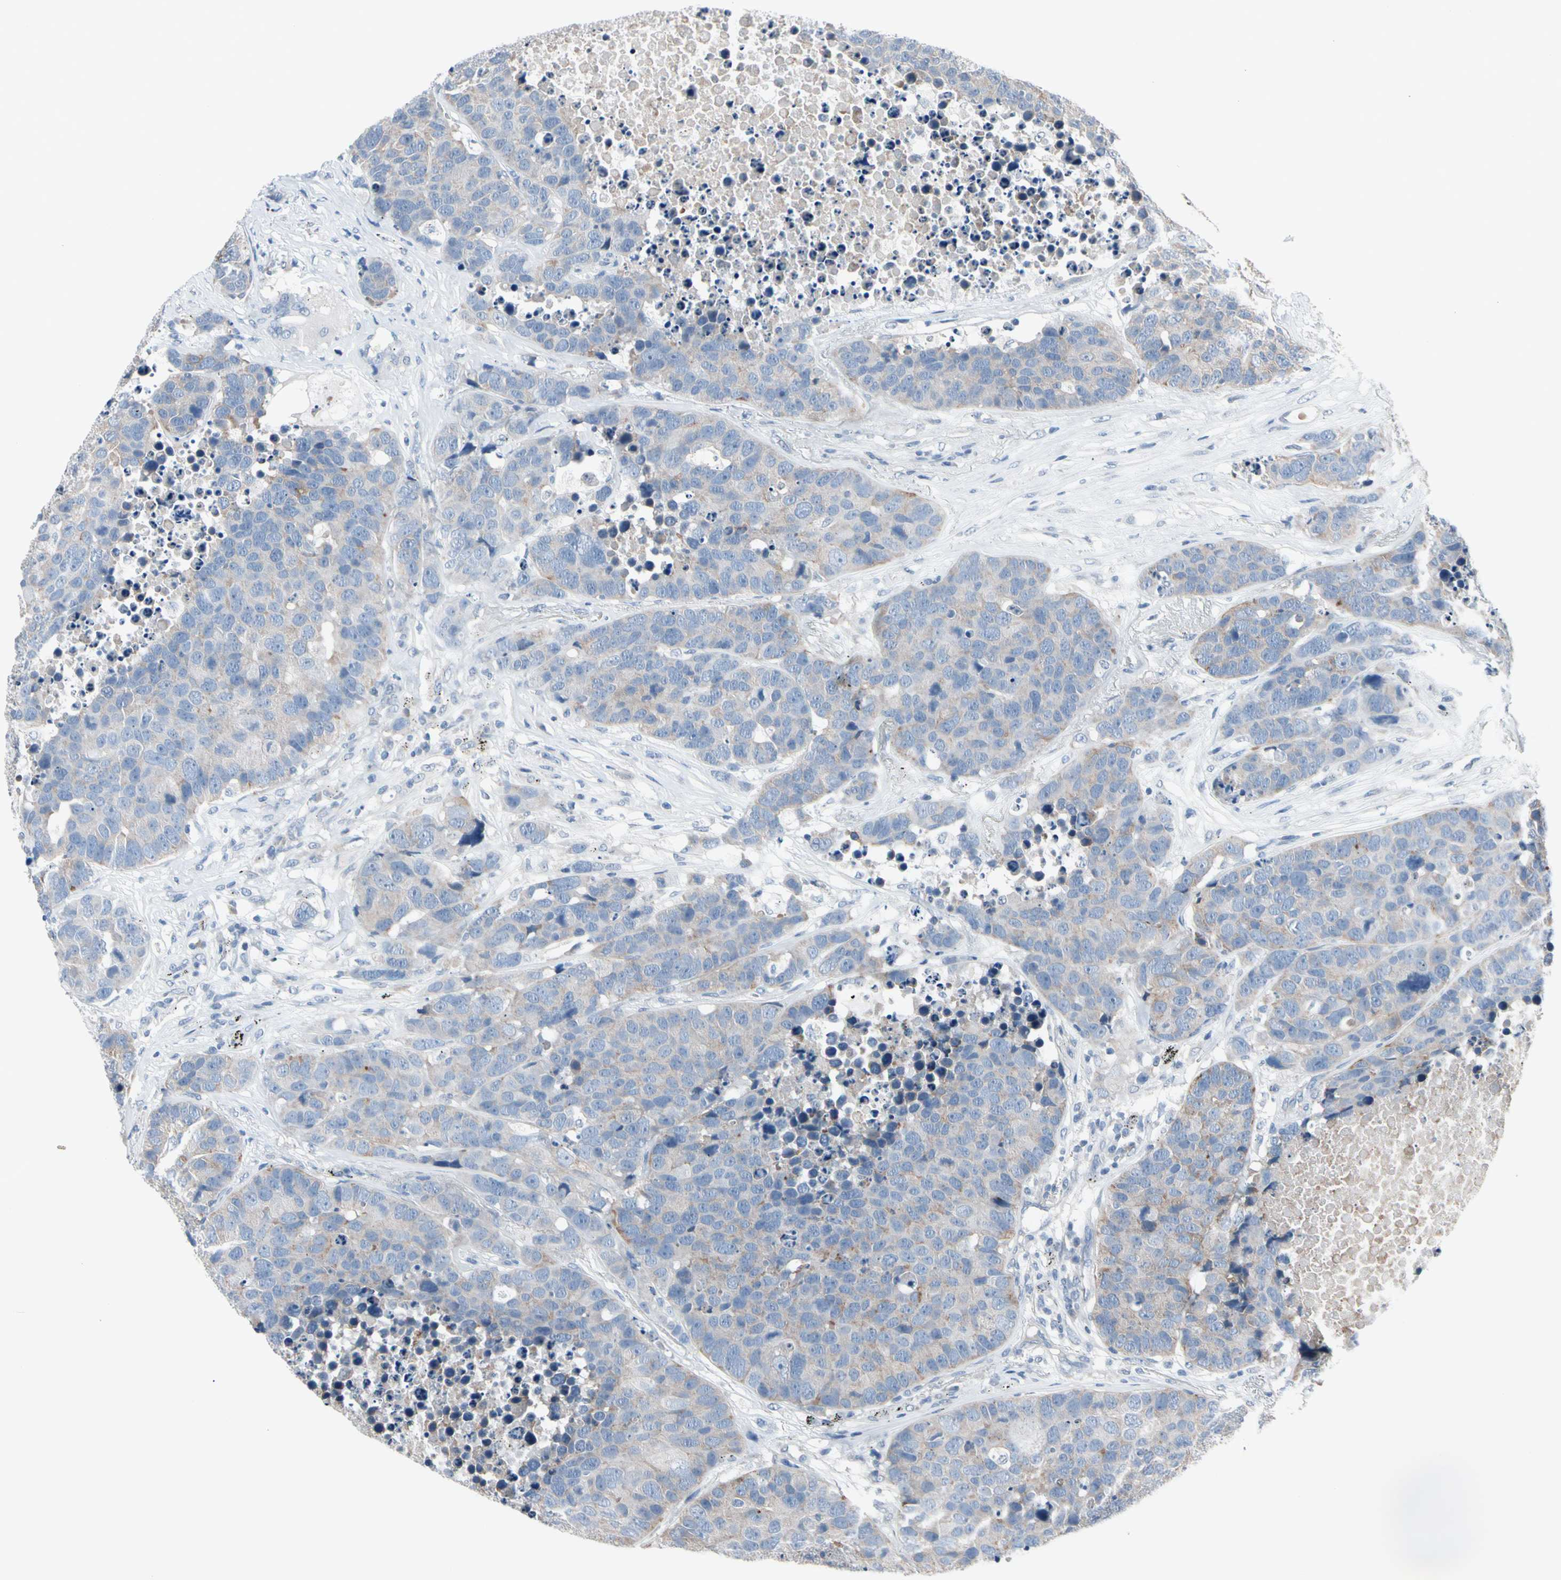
{"staining": {"intensity": "weak", "quantity": ">75%", "location": "cytoplasmic/membranous"}, "tissue": "carcinoid", "cell_type": "Tumor cells", "image_type": "cancer", "snomed": [{"axis": "morphology", "description": "Carcinoid, malignant, NOS"}, {"axis": "topography", "description": "Lung"}], "caption": "Human carcinoid (malignant) stained for a protein (brown) shows weak cytoplasmic/membranous positive expression in approximately >75% of tumor cells.", "gene": "SV2A", "patient": {"sex": "male", "age": 60}}